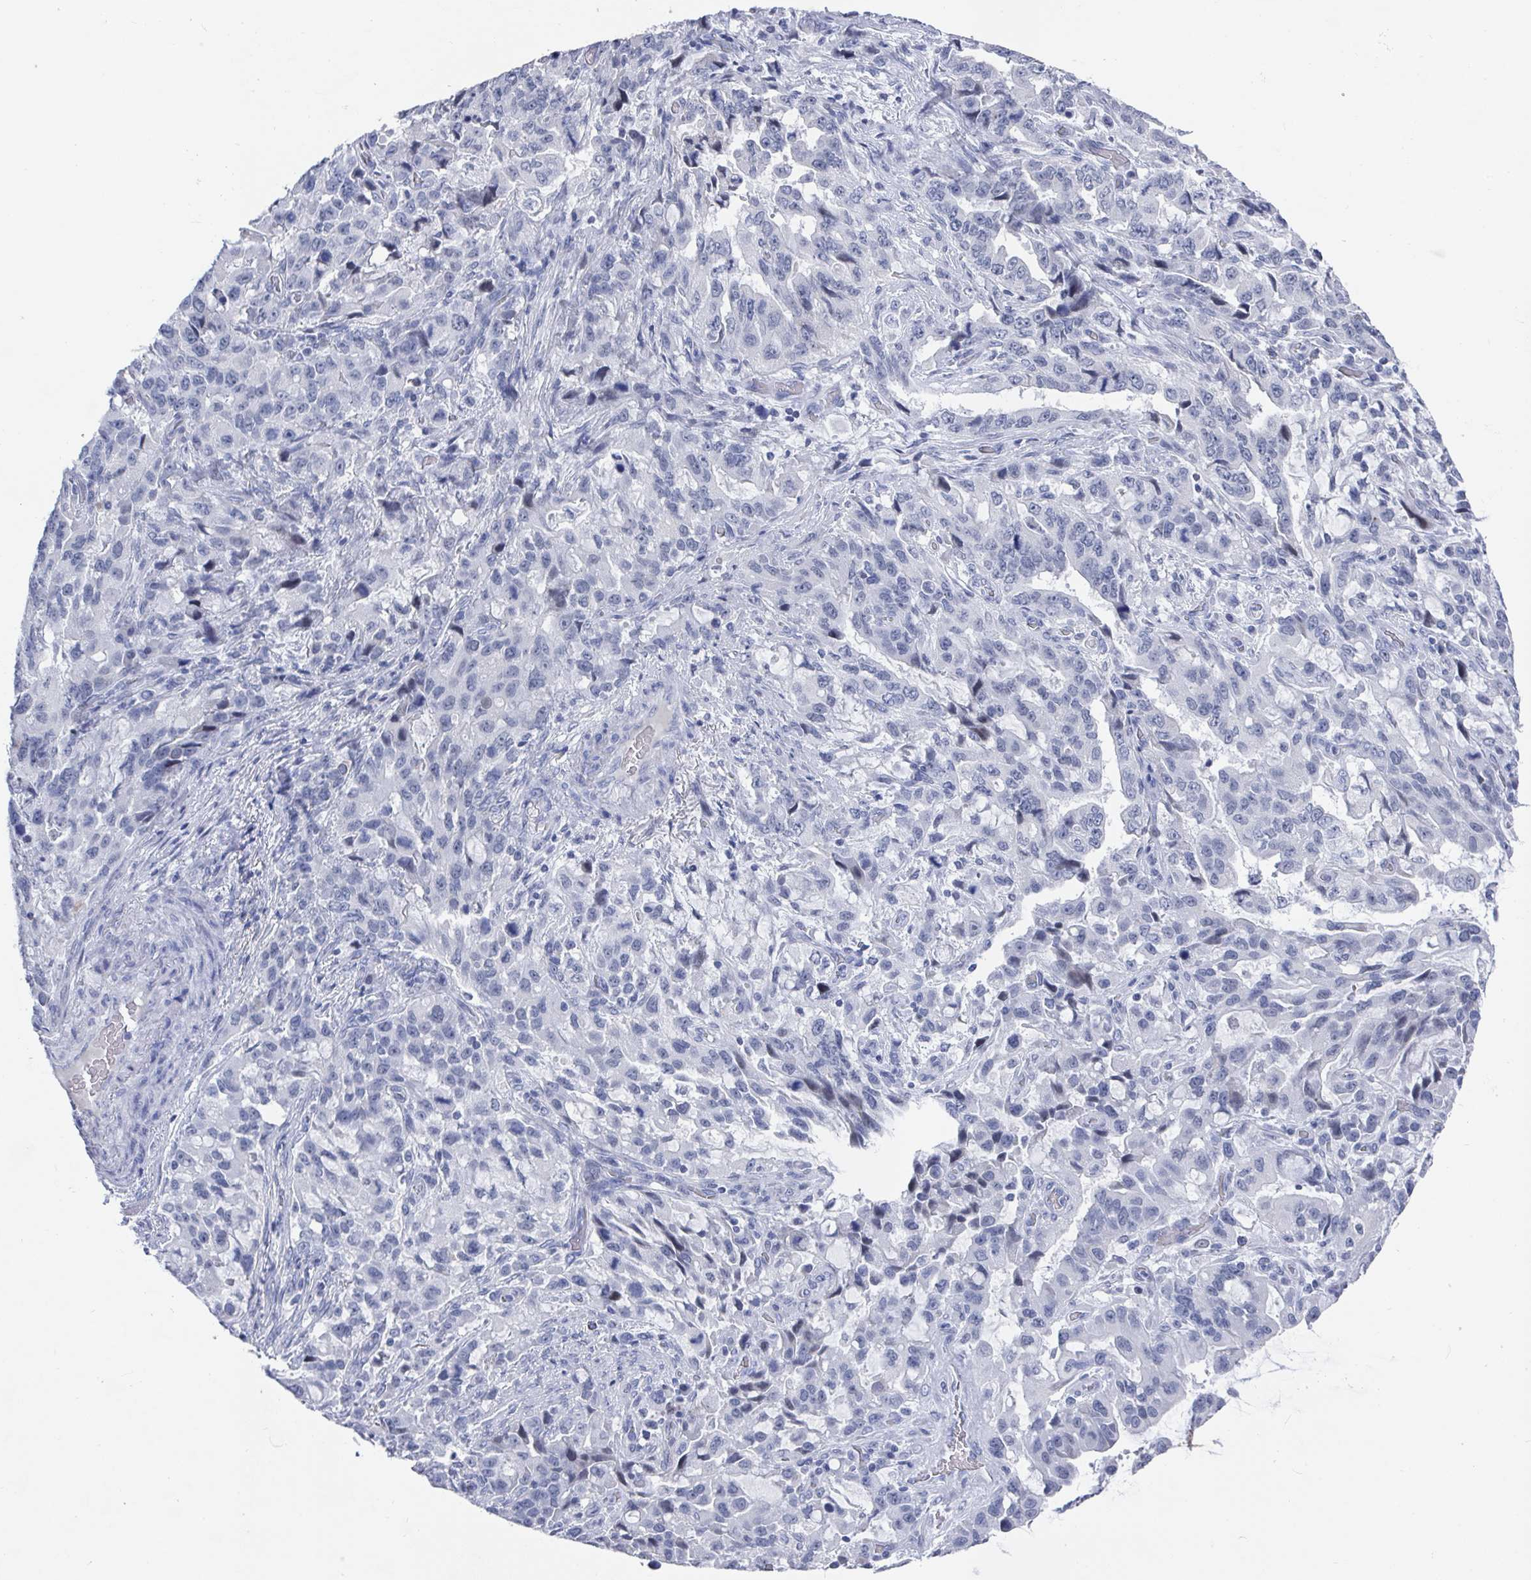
{"staining": {"intensity": "negative", "quantity": "none", "location": "none"}, "tissue": "stomach cancer", "cell_type": "Tumor cells", "image_type": "cancer", "snomed": [{"axis": "morphology", "description": "Adenocarcinoma, NOS"}, {"axis": "topography", "description": "Stomach, upper"}], "caption": "IHC photomicrograph of neoplastic tissue: human adenocarcinoma (stomach) stained with DAB (3,3'-diaminobenzidine) exhibits no significant protein expression in tumor cells. (IHC, brightfield microscopy, high magnification).", "gene": "CAMKV", "patient": {"sex": "male", "age": 85}}